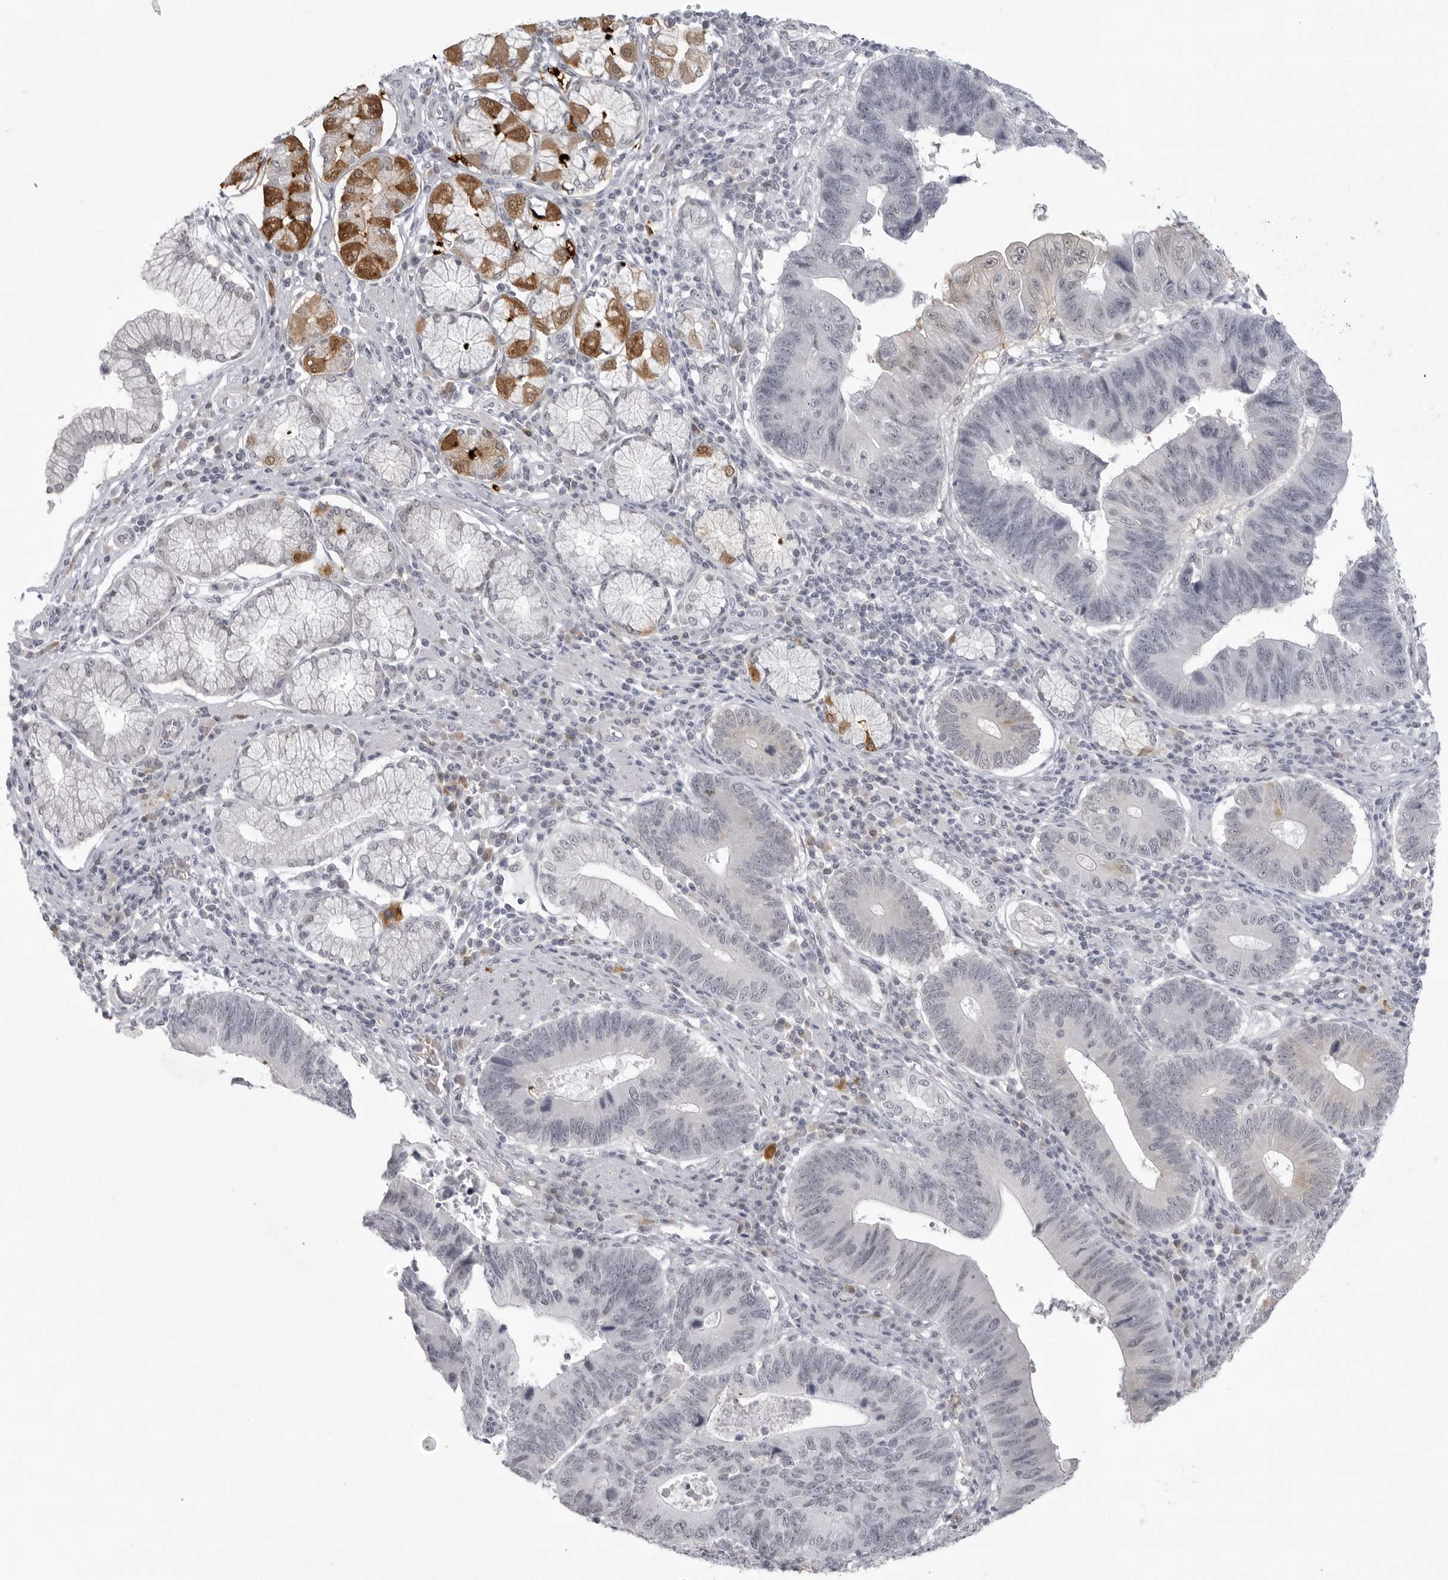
{"staining": {"intensity": "negative", "quantity": "none", "location": "none"}, "tissue": "stomach cancer", "cell_type": "Tumor cells", "image_type": "cancer", "snomed": [{"axis": "morphology", "description": "Adenocarcinoma, NOS"}, {"axis": "topography", "description": "Stomach"}], "caption": "Immunohistochemistry micrograph of neoplastic tissue: adenocarcinoma (stomach) stained with DAB (3,3'-diaminobenzidine) shows no significant protein expression in tumor cells.", "gene": "TCTN3", "patient": {"sex": "male", "age": 59}}